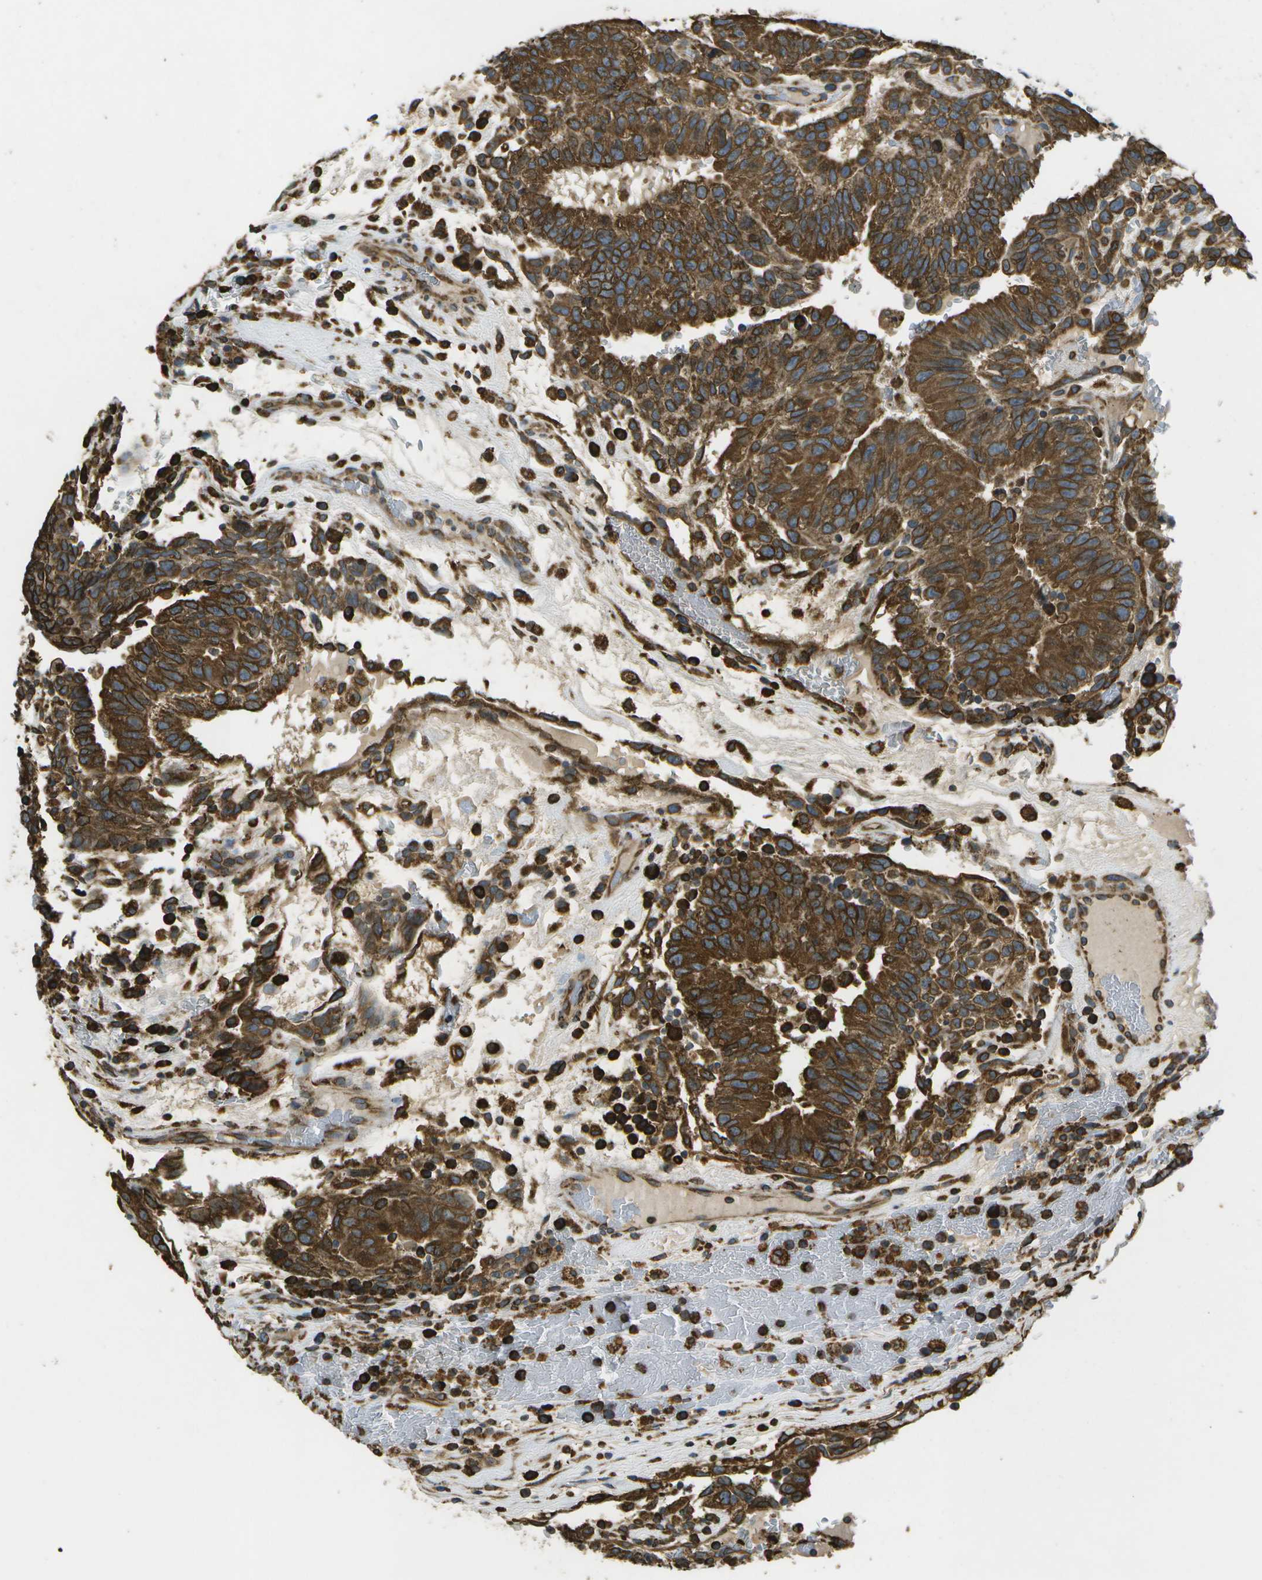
{"staining": {"intensity": "strong", "quantity": ">75%", "location": "cytoplasmic/membranous"}, "tissue": "testis cancer", "cell_type": "Tumor cells", "image_type": "cancer", "snomed": [{"axis": "morphology", "description": "Seminoma, NOS"}, {"axis": "morphology", "description": "Carcinoma, Embryonal, NOS"}, {"axis": "topography", "description": "Testis"}], "caption": "An immunohistochemistry (IHC) histopathology image of tumor tissue is shown. Protein staining in brown shows strong cytoplasmic/membranous positivity in testis cancer within tumor cells.", "gene": "PDIA4", "patient": {"sex": "male", "age": 52}}